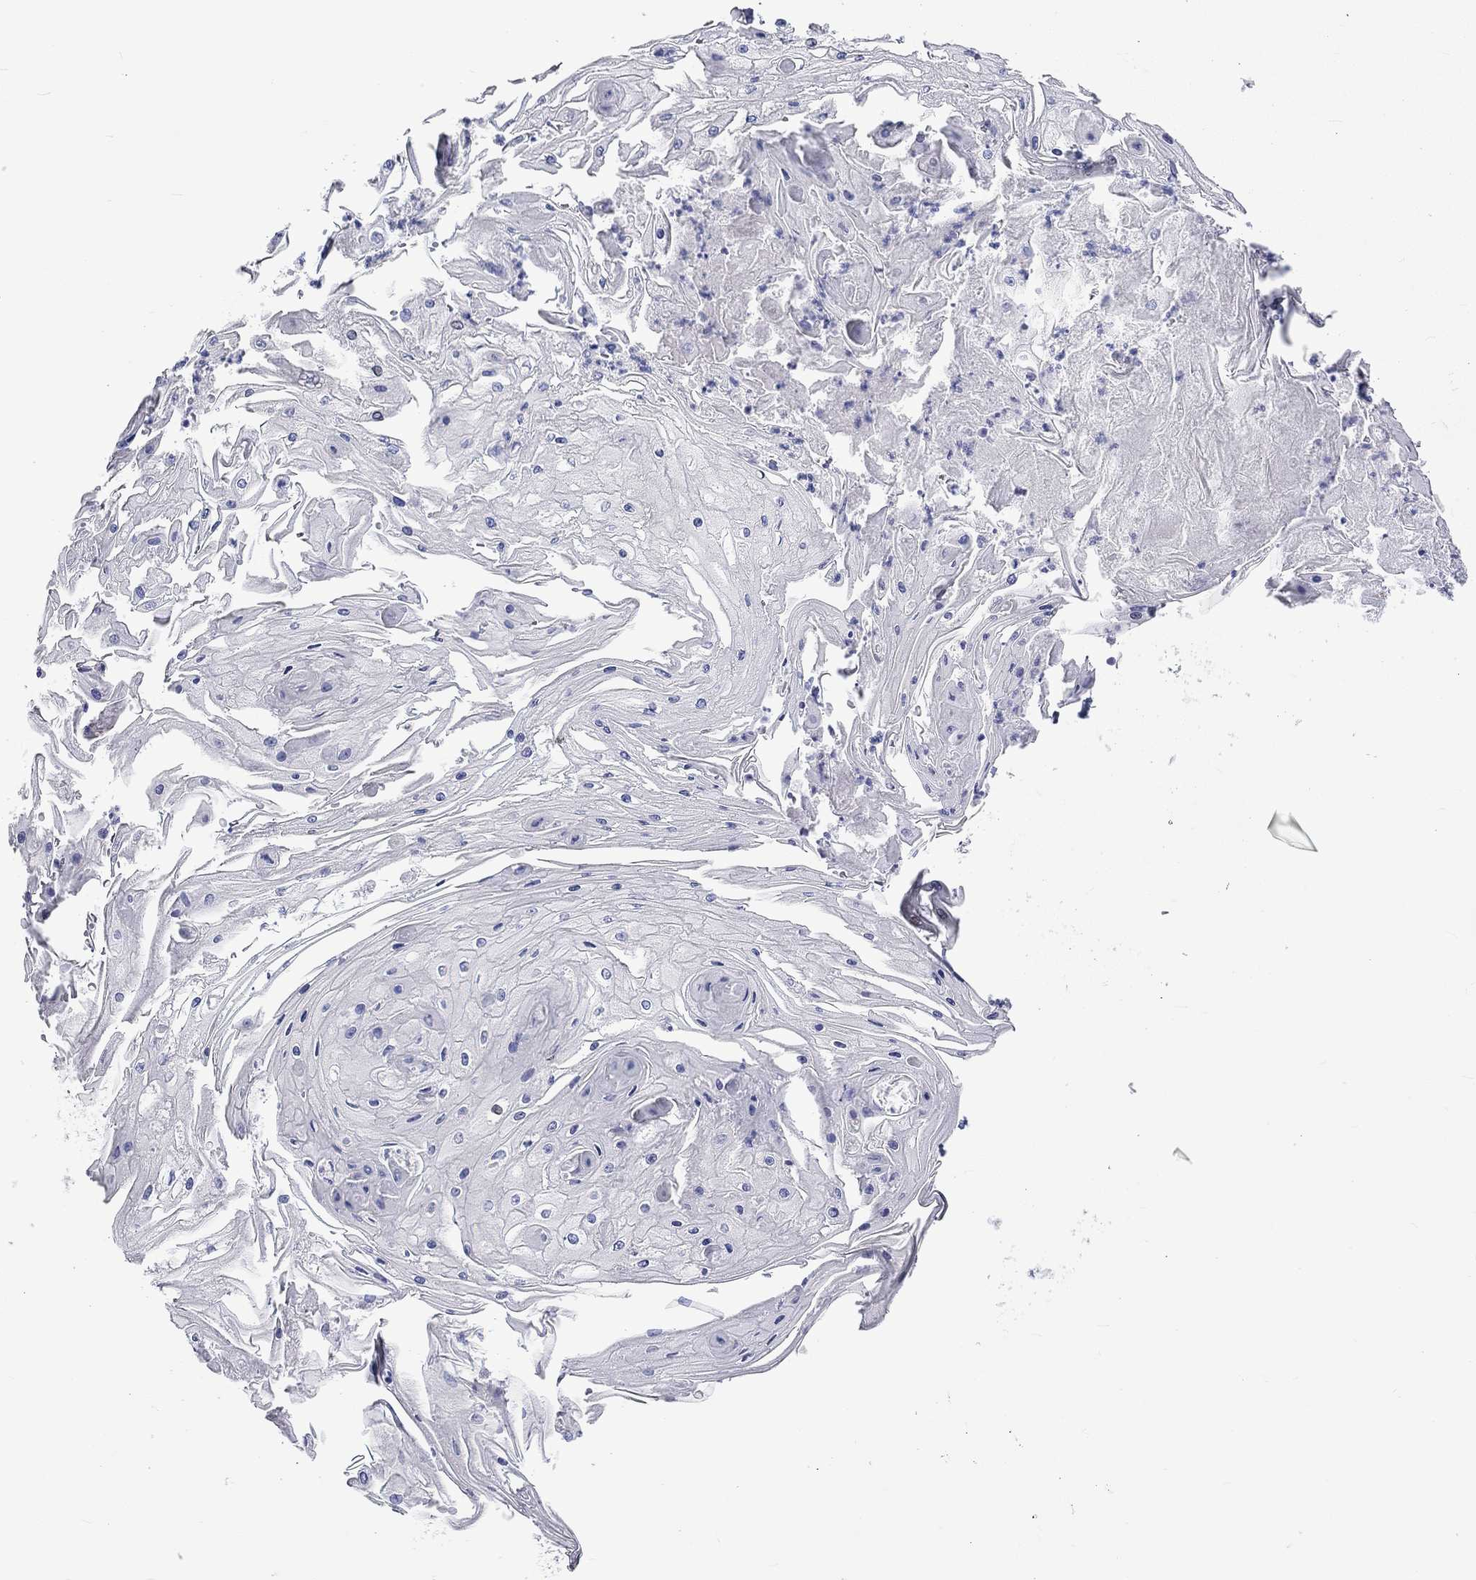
{"staining": {"intensity": "negative", "quantity": "none", "location": "none"}, "tissue": "skin cancer", "cell_type": "Tumor cells", "image_type": "cancer", "snomed": [{"axis": "morphology", "description": "Squamous cell carcinoma, NOS"}, {"axis": "topography", "description": "Skin"}], "caption": "DAB immunohistochemical staining of human squamous cell carcinoma (skin) displays no significant expression in tumor cells.", "gene": "CERS1", "patient": {"sex": "male", "age": 70}}